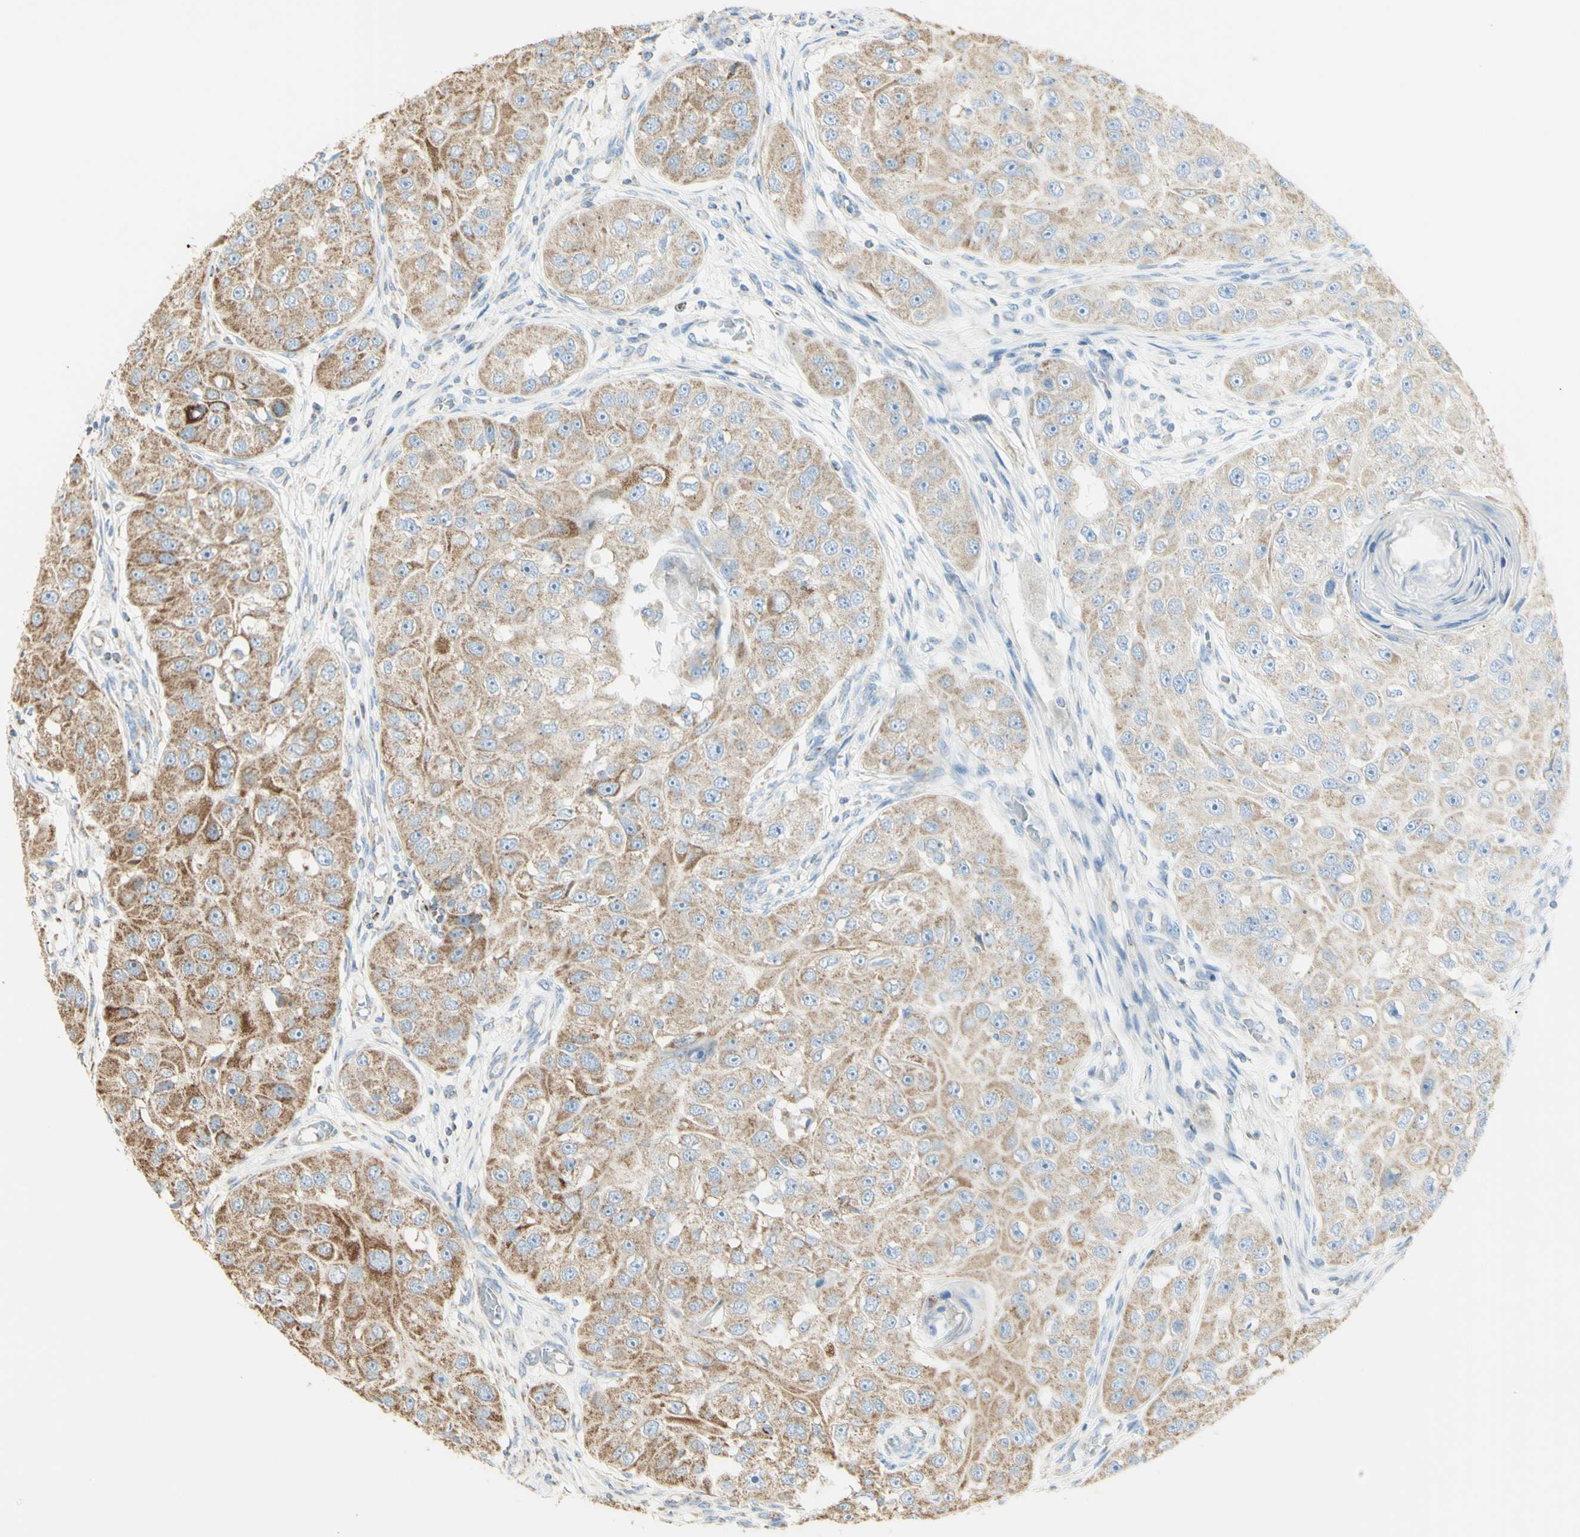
{"staining": {"intensity": "moderate", "quantity": ">75%", "location": "cytoplasmic/membranous"}, "tissue": "head and neck cancer", "cell_type": "Tumor cells", "image_type": "cancer", "snomed": [{"axis": "morphology", "description": "Normal tissue, NOS"}, {"axis": "morphology", "description": "Squamous cell carcinoma, NOS"}, {"axis": "topography", "description": "Skeletal muscle"}, {"axis": "topography", "description": "Head-Neck"}], "caption": "Head and neck cancer stained for a protein (brown) displays moderate cytoplasmic/membranous positive positivity in about >75% of tumor cells.", "gene": "LETM1", "patient": {"sex": "male", "age": 51}}